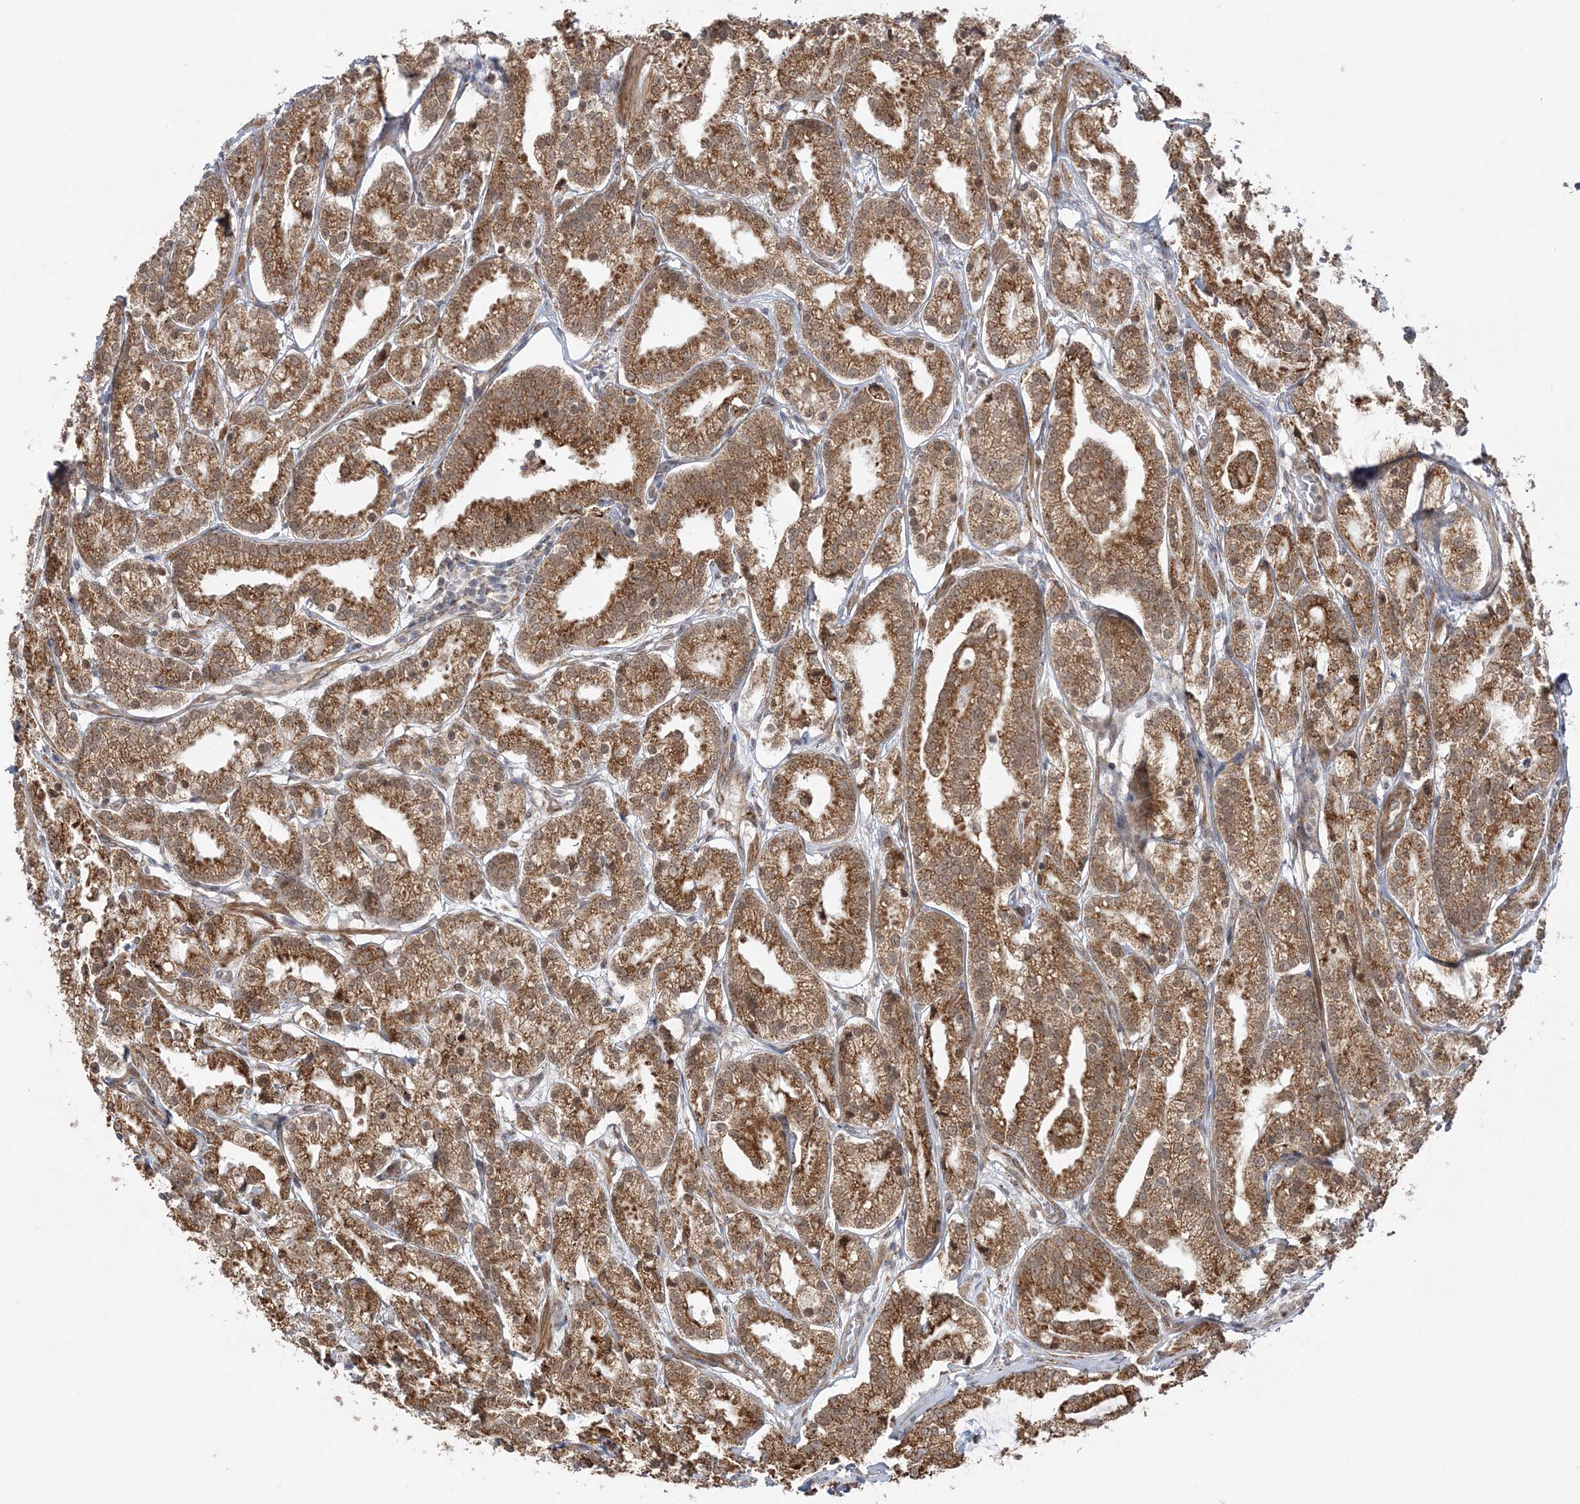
{"staining": {"intensity": "moderate", "quantity": ">75%", "location": "cytoplasmic/membranous"}, "tissue": "prostate cancer", "cell_type": "Tumor cells", "image_type": "cancer", "snomed": [{"axis": "morphology", "description": "Adenocarcinoma, High grade"}, {"axis": "topography", "description": "Prostate"}], "caption": "Immunohistochemistry of human high-grade adenocarcinoma (prostate) exhibits medium levels of moderate cytoplasmic/membranous positivity in approximately >75% of tumor cells. (Brightfield microscopy of DAB IHC at high magnification).", "gene": "MRPL47", "patient": {"sex": "male", "age": 69}}